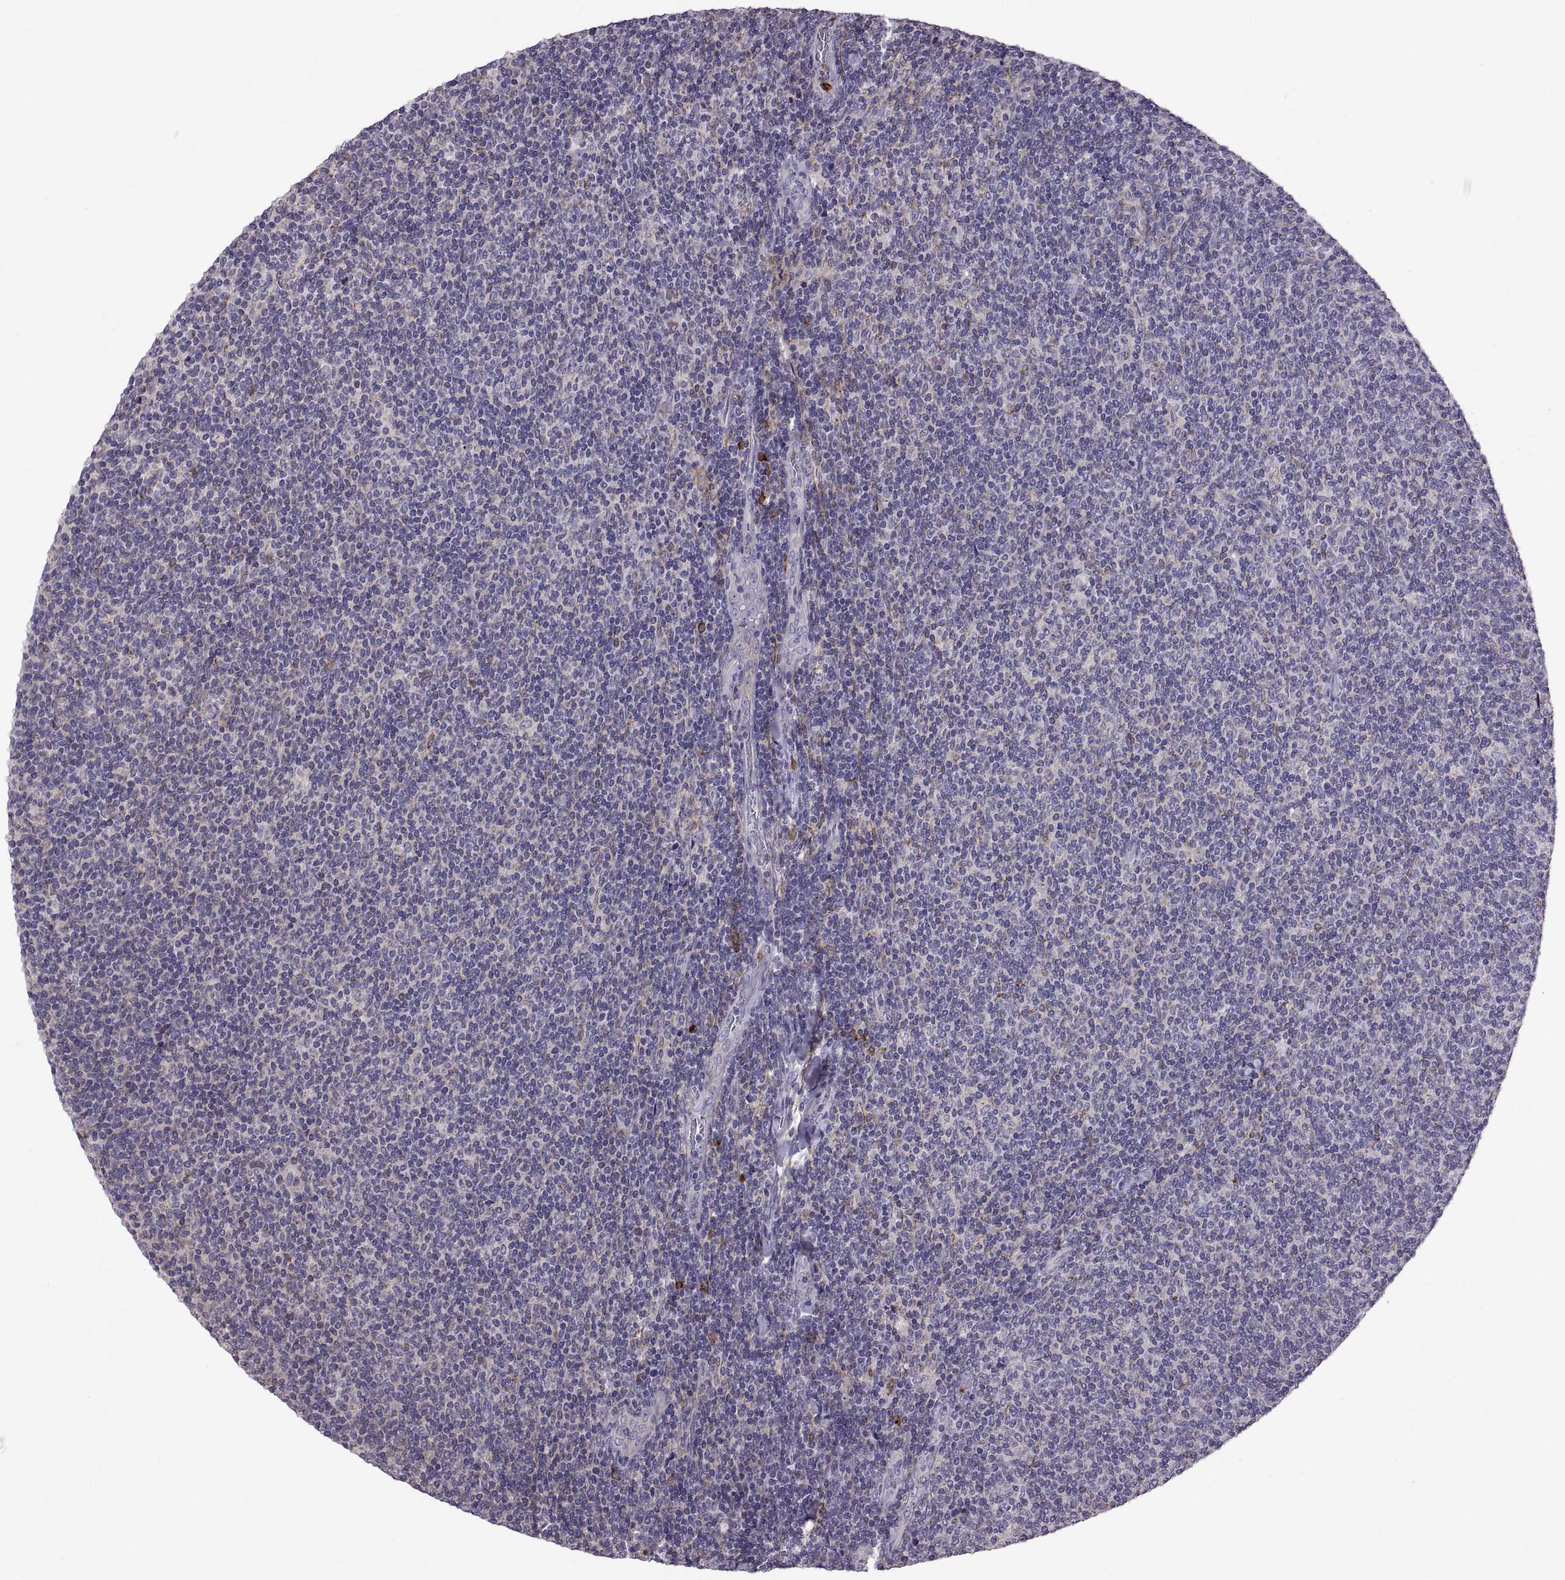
{"staining": {"intensity": "negative", "quantity": "none", "location": "none"}, "tissue": "lymphoma", "cell_type": "Tumor cells", "image_type": "cancer", "snomed": [{"axis": "morphology", "description": "Malignant lymphoma, non-Hodgkin's type, Low grade"}, {"axis": "topography", "description": "Lymph node"}], "caption": "IHC image of neoplastic tissue: human lymphoma stained with DAB shows no significant protein positivity in tumor cells.", "gene": "EMILIN2", "patient": {"sex": "male", "age": 52}}